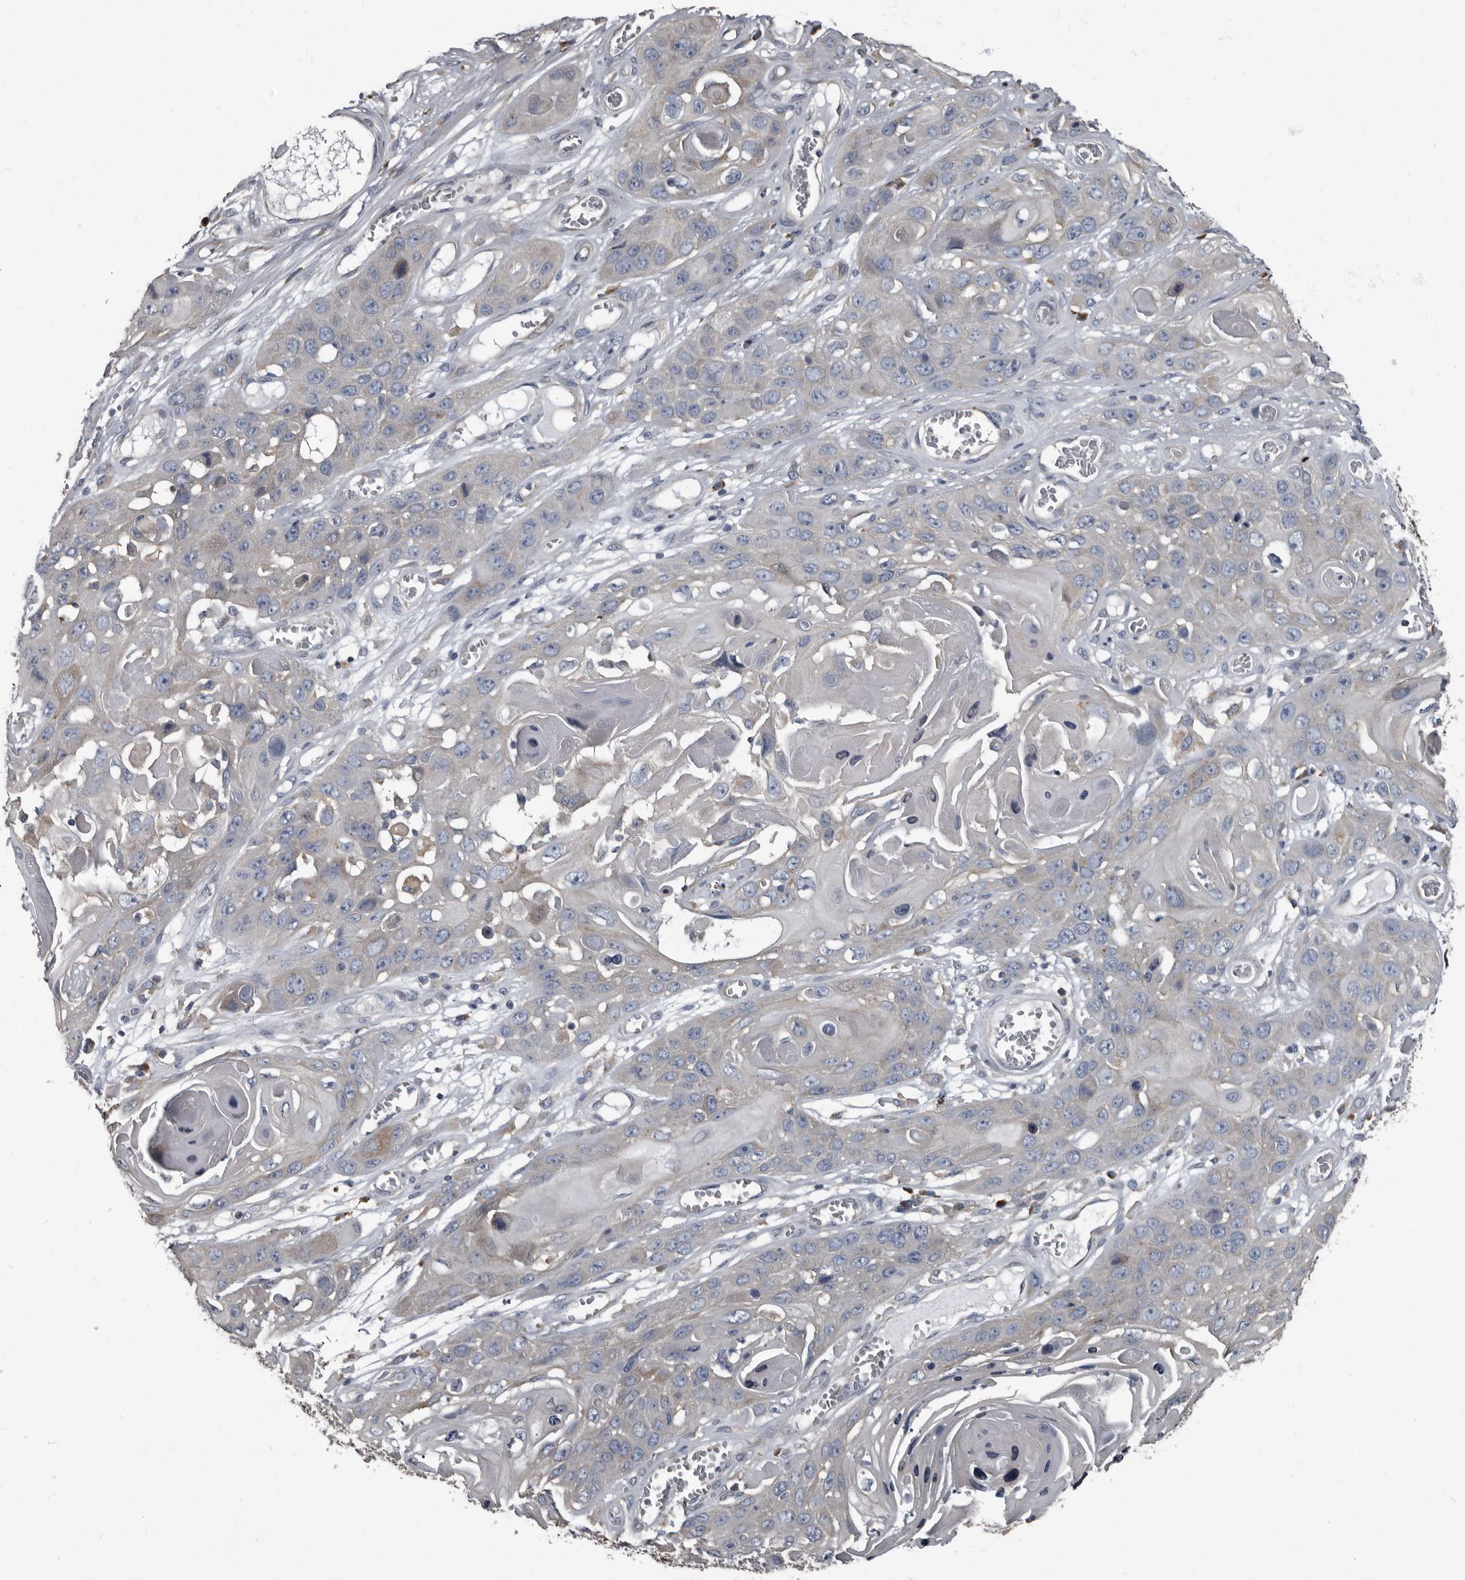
{"staining": {"intensity": "negative", "quantity": "none", "location": "none"}, "tissue": "skin cancer", "cell_type": "Tumor cells", "image_type": "cancer", "snomed": [{"axis": "morphology", "description": "Squamous cell carcinoma, NOS"}, {"axis": "topography", "description": "Skin"}], "caption": "A micrograph of human skin cancer is negative for staining in tumor cells.", "gene": "TPD52L1", "patient": {"sex": "male", "age": 55}}